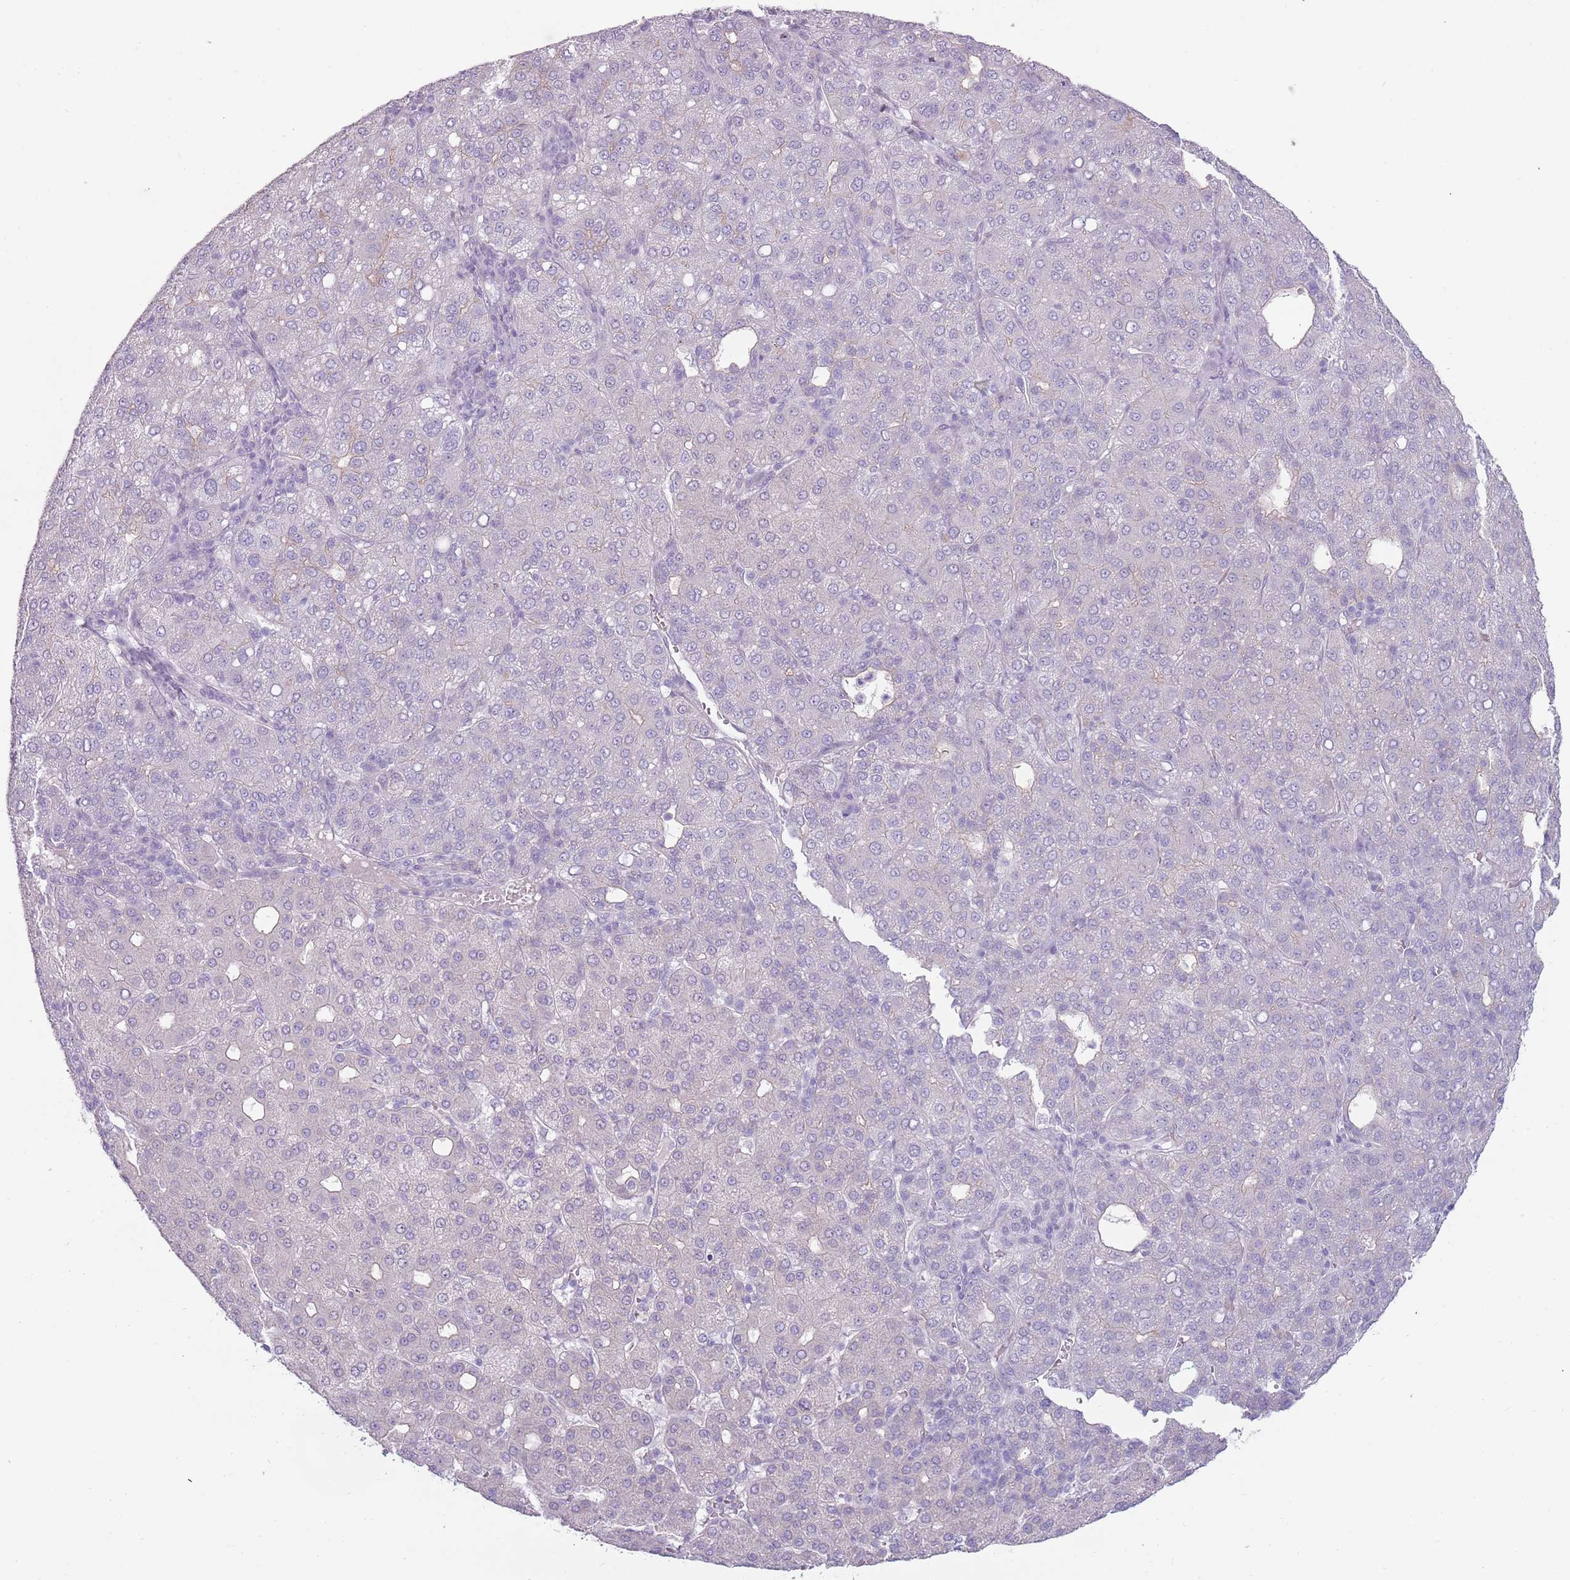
{"staining": {"intensity": "negative", "quantity": "none", "location": "none"}, "tissue": "liver cancer", "cell_type": "Tumor cells", "image_type": "cancer", "snomed": [{"axis": "morphology", "description": "Carcinoma, Hepatocellular, NOS"}, {"axis": "topography", "description": "Liver"}], "caption": "Human hepatocellular carcinoma (liver) stained for a protein using IHC displays no positivity in tumor cells.", "gene": "RFX2", "patient": {"sex": "male", "age": 65}}